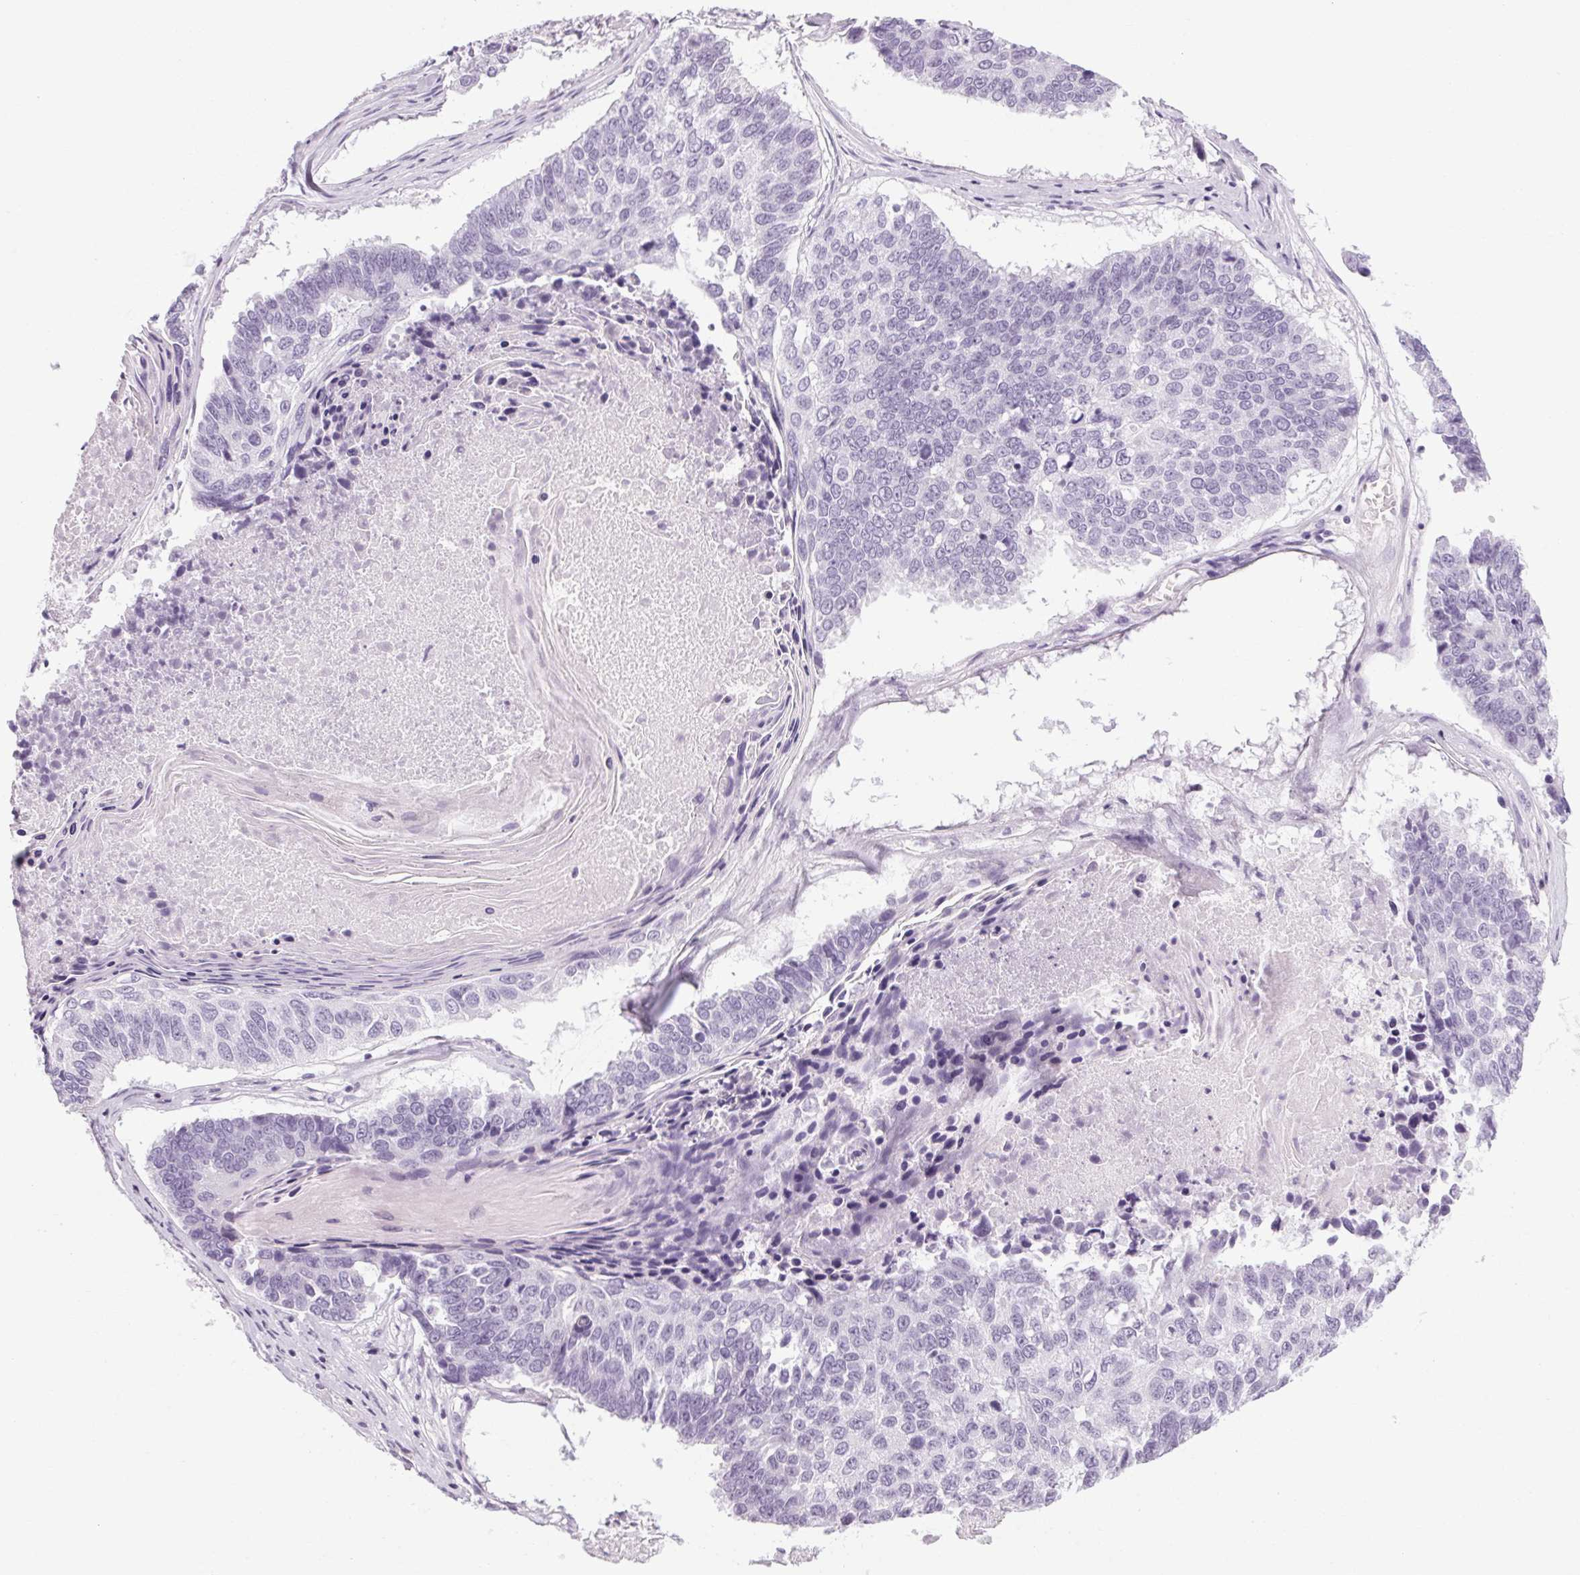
{"staining": {"intensity": "negative", "quantity": "none", "location": "none"}, "tissue": "lung cancer", "cell_type": "Tumor cells", "image_type": "cancer", "snomed": [{"axis": "morphology", "description": "Squamous cell carcinoma, NOS"}, {"axis": "topography", "description": "Lung"}], "caption": "The photomicrograph exhibits no staining of tumor cells in lung cancer.", "gene": "POMC", "patient": {"sex": "male", "age": 73}}